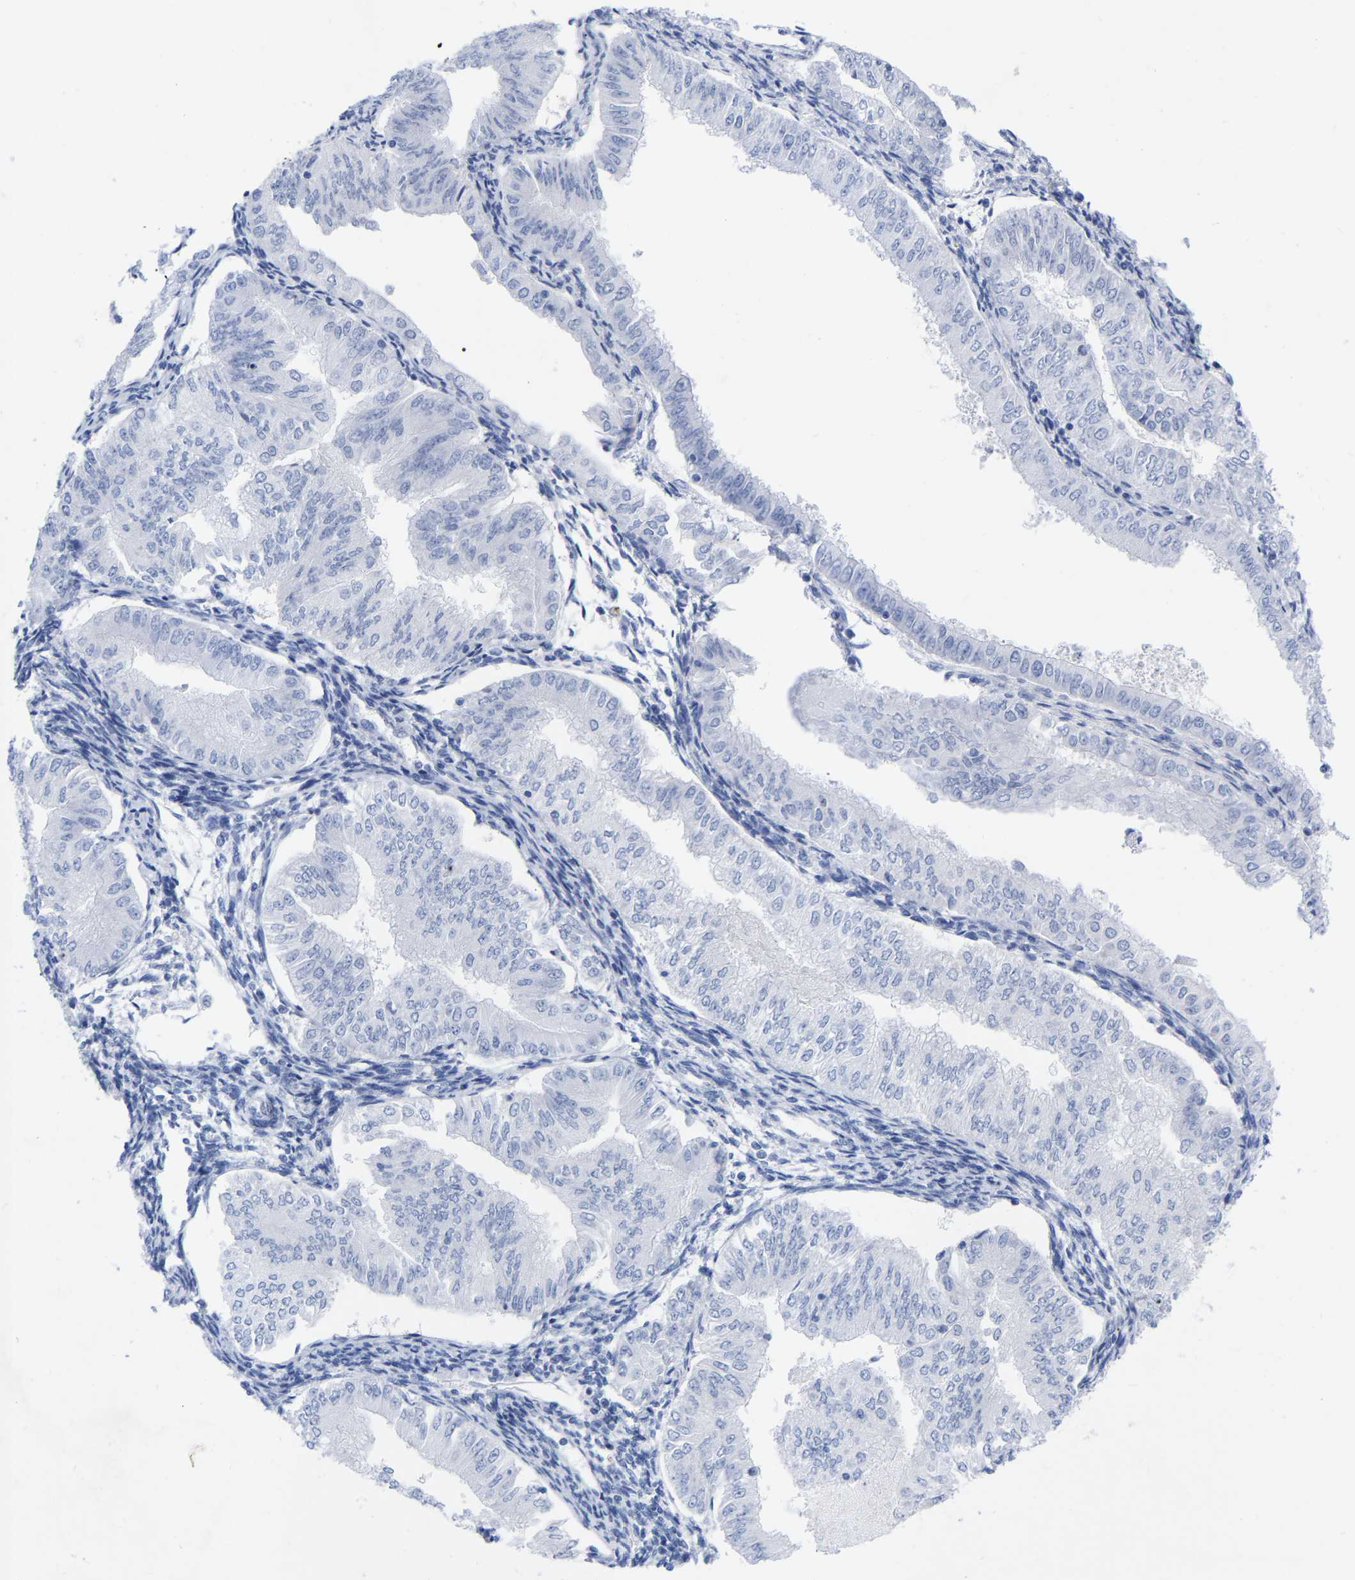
{"staining": {"intensity": "negative", "quantity": "none", "location": "none"}, "tissue": "endometrial cancer", "cell_type": "Tumor cells", "image_type": "cancer", "snomed": [{"axis": "morphology", "description": "Normal tissue, NOS"}, {"axis": "morphology", "description": "Adenocarcinoma, NOS"}, {"axis": "topography", "description": "Endometrium"}], "caption": "Micrograph shows no significant protein staining in tumor cells of adenocarcinoma (endometrial).", "gene": "ZNF629", "patient": {"sex": "female", "age": 53}}